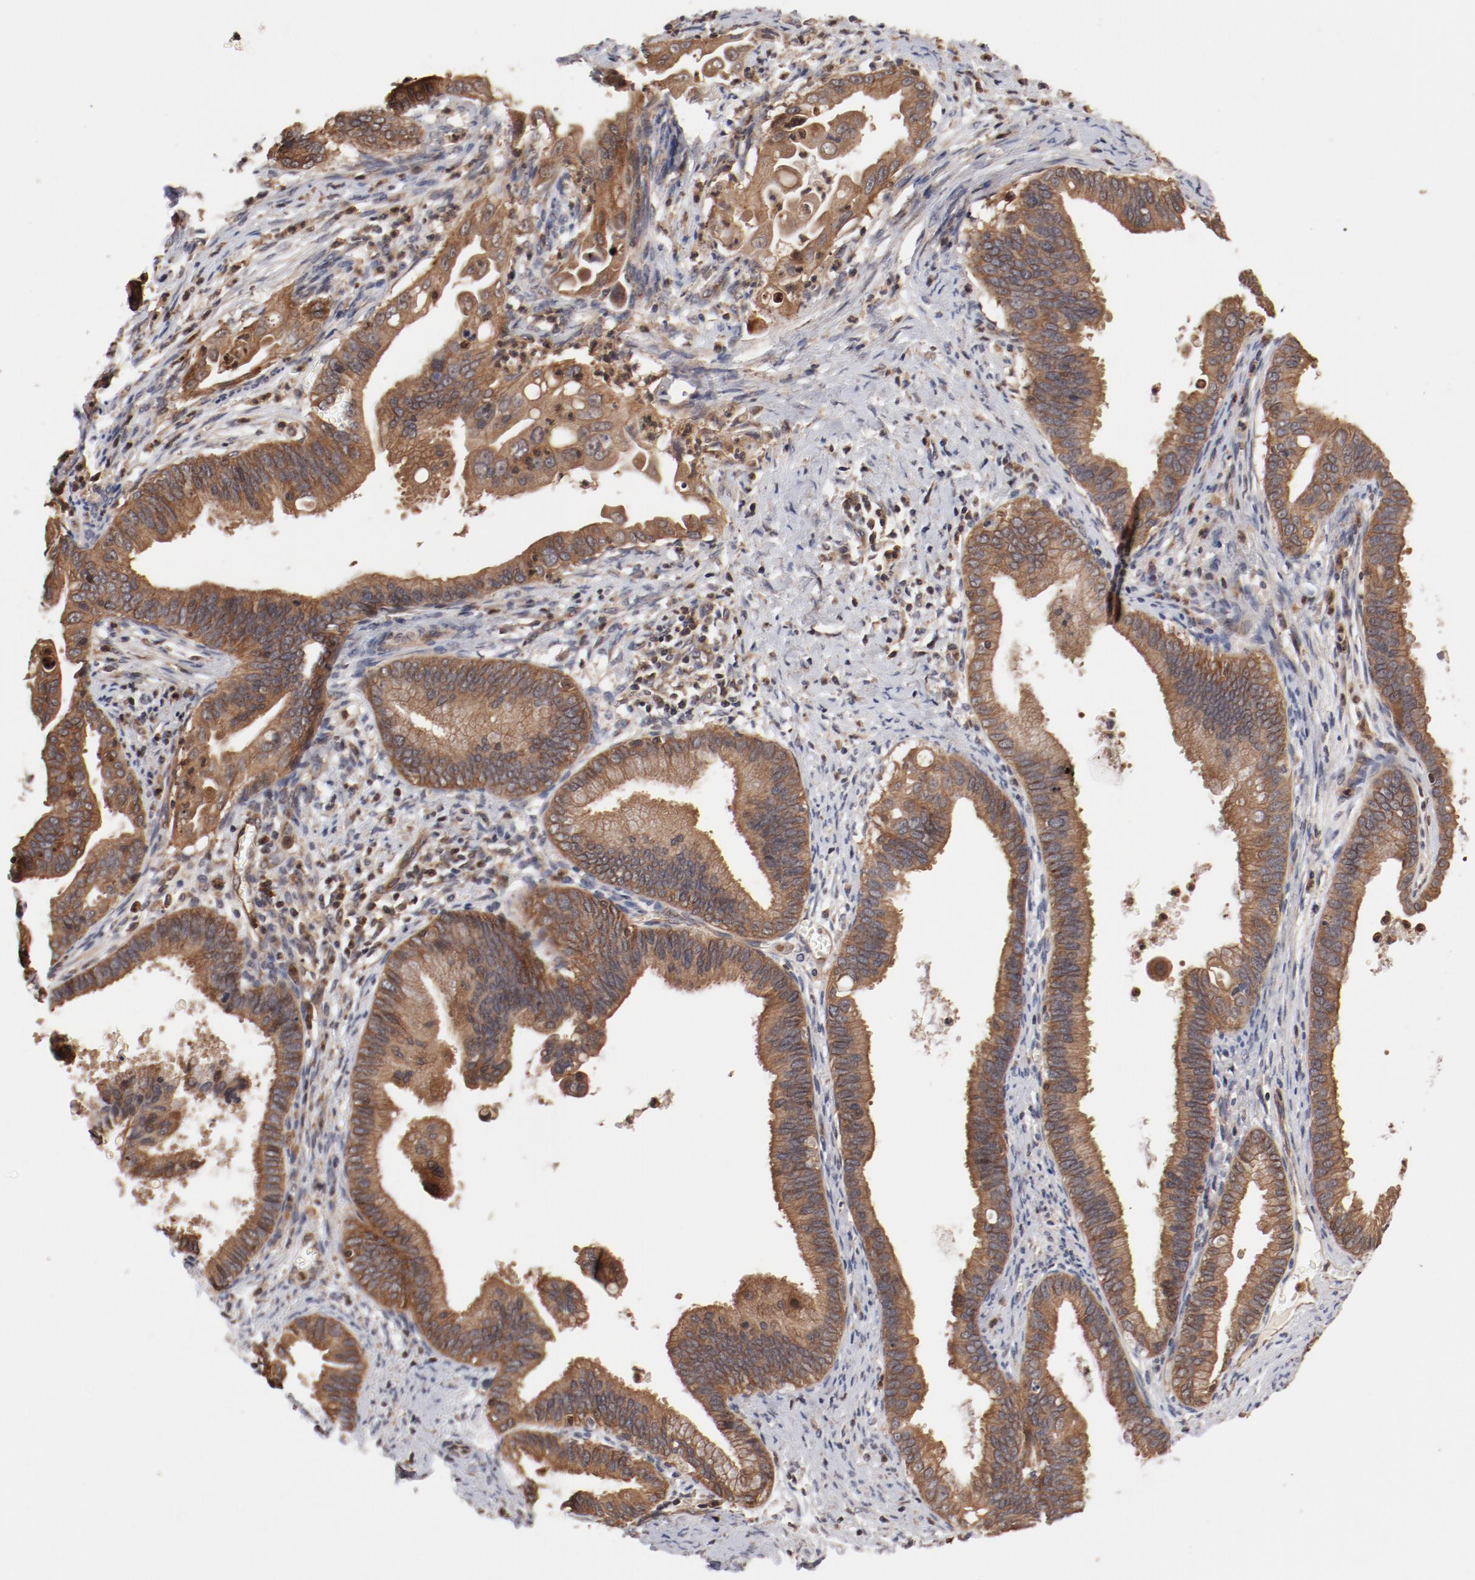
{"staining": {"intensity": "moderate", "quantity": ">75%", "location": "cytoplasmic/membranous"}, "tissue": "cervical cancer", "cell_type": "Tumor cells", "image_type": "cancer", "snomed": [{"axis": "morphology", "description": "Adenocarcinoma, NOS"}, {"axis": "topography", "description": "Cervix"}], "caption": "Moderate cytoplasmic/membranous expression for a protein is seen in approximately >75% of tumor cells of cervical adenocarcinoma using immunohistochemistry (IHC).", "gene": "GUF1", "patient": {"sex": "female", "age": 47}}